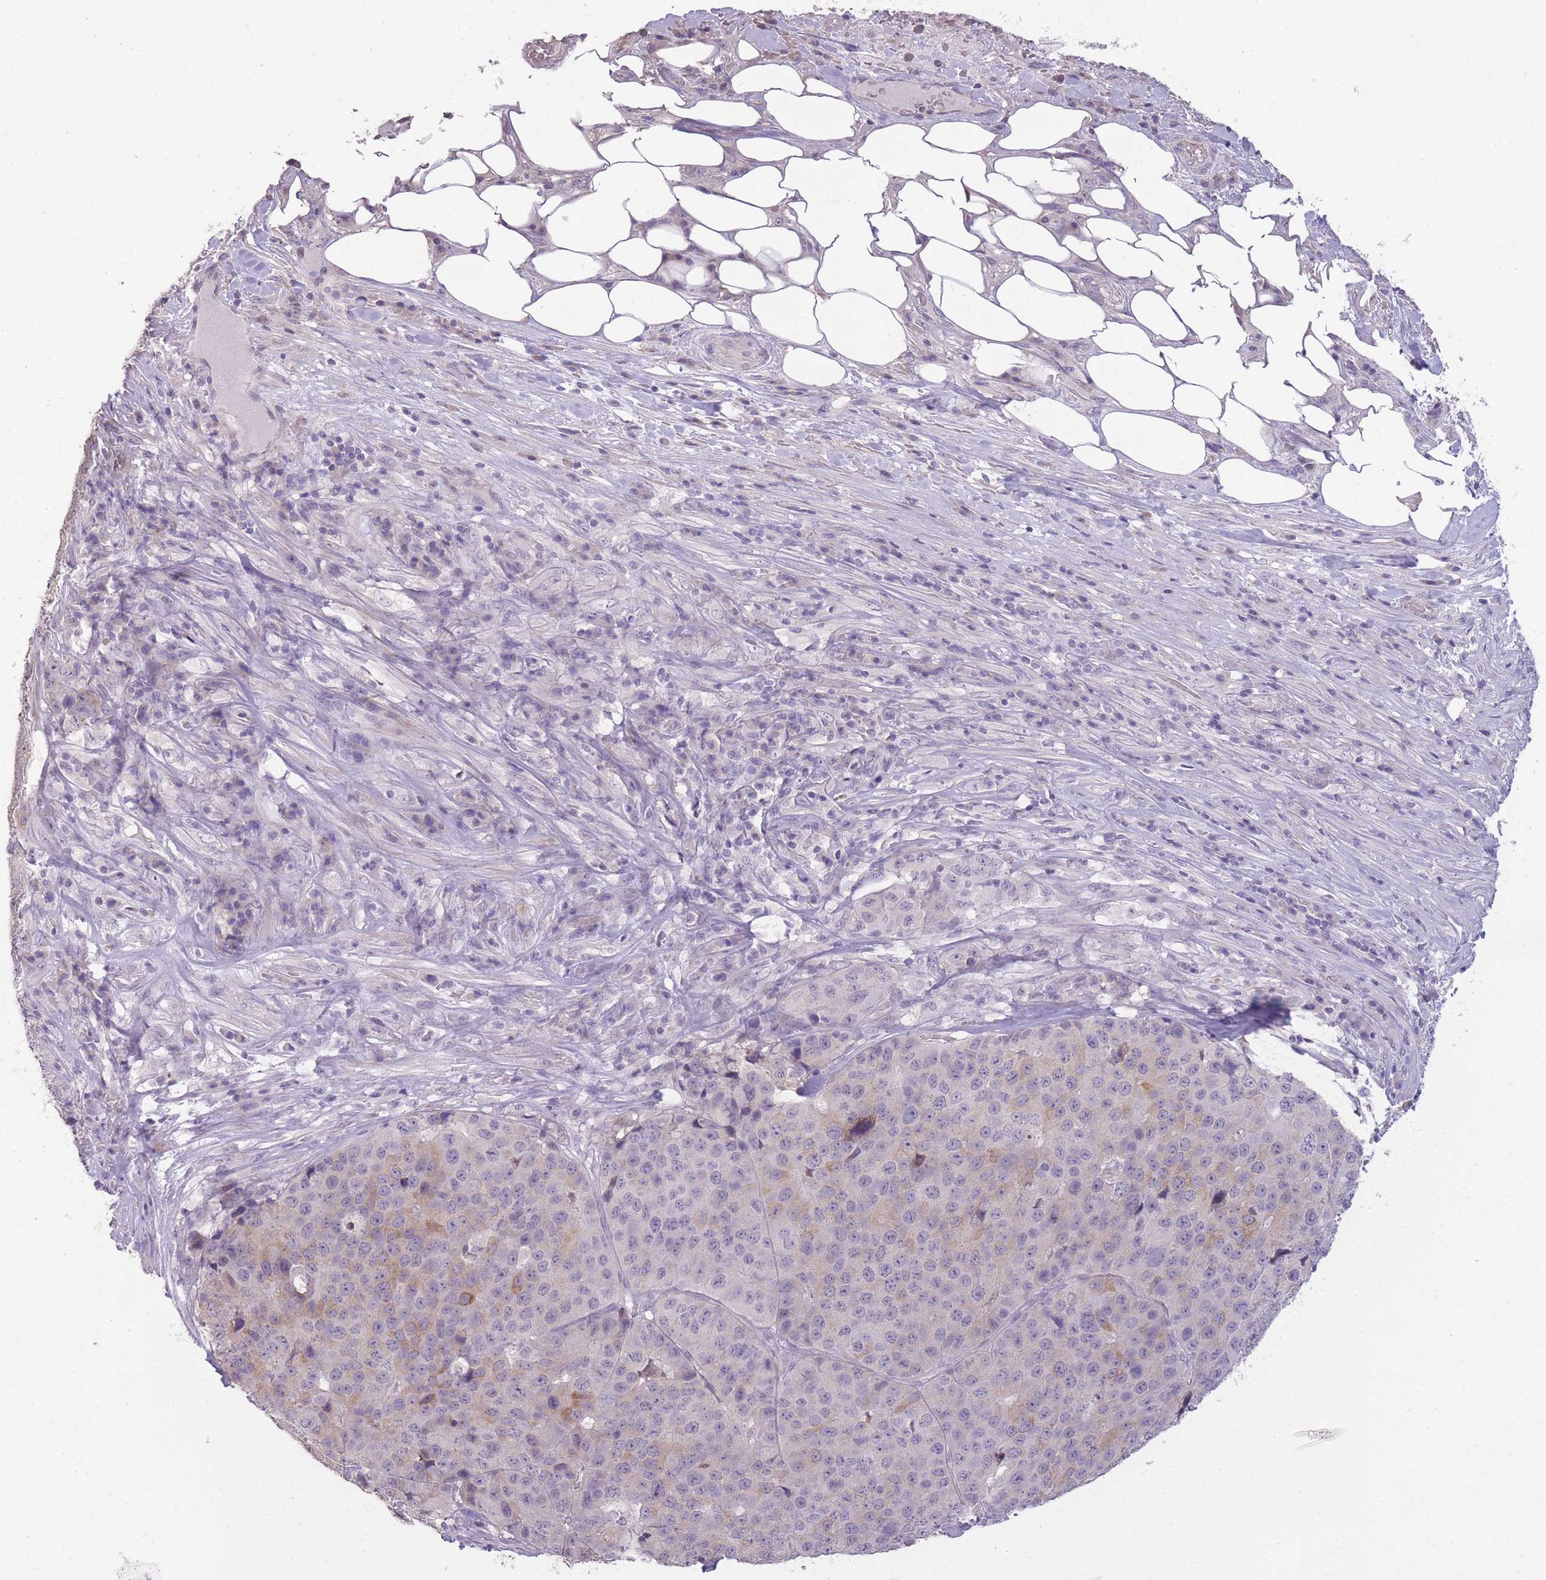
{"staining": {"intensity": "weak", "quantity": "<25%", "location": "cytoplasmic/membranous"}, "tissue": "stomach cancer", "cell_type": "Tumor cells", "image_type": "cancer", "snomed": [{"axis": "morphology", "description": "Adenocarcinoma, NOS"}, {"axis": "topography", "description": "Stomach"}], "caption": "There is no significant staining in tumor cells of stomach cancer.", "gene": "ZBTB24", "patient": {"sex": "male", "age": 71}}